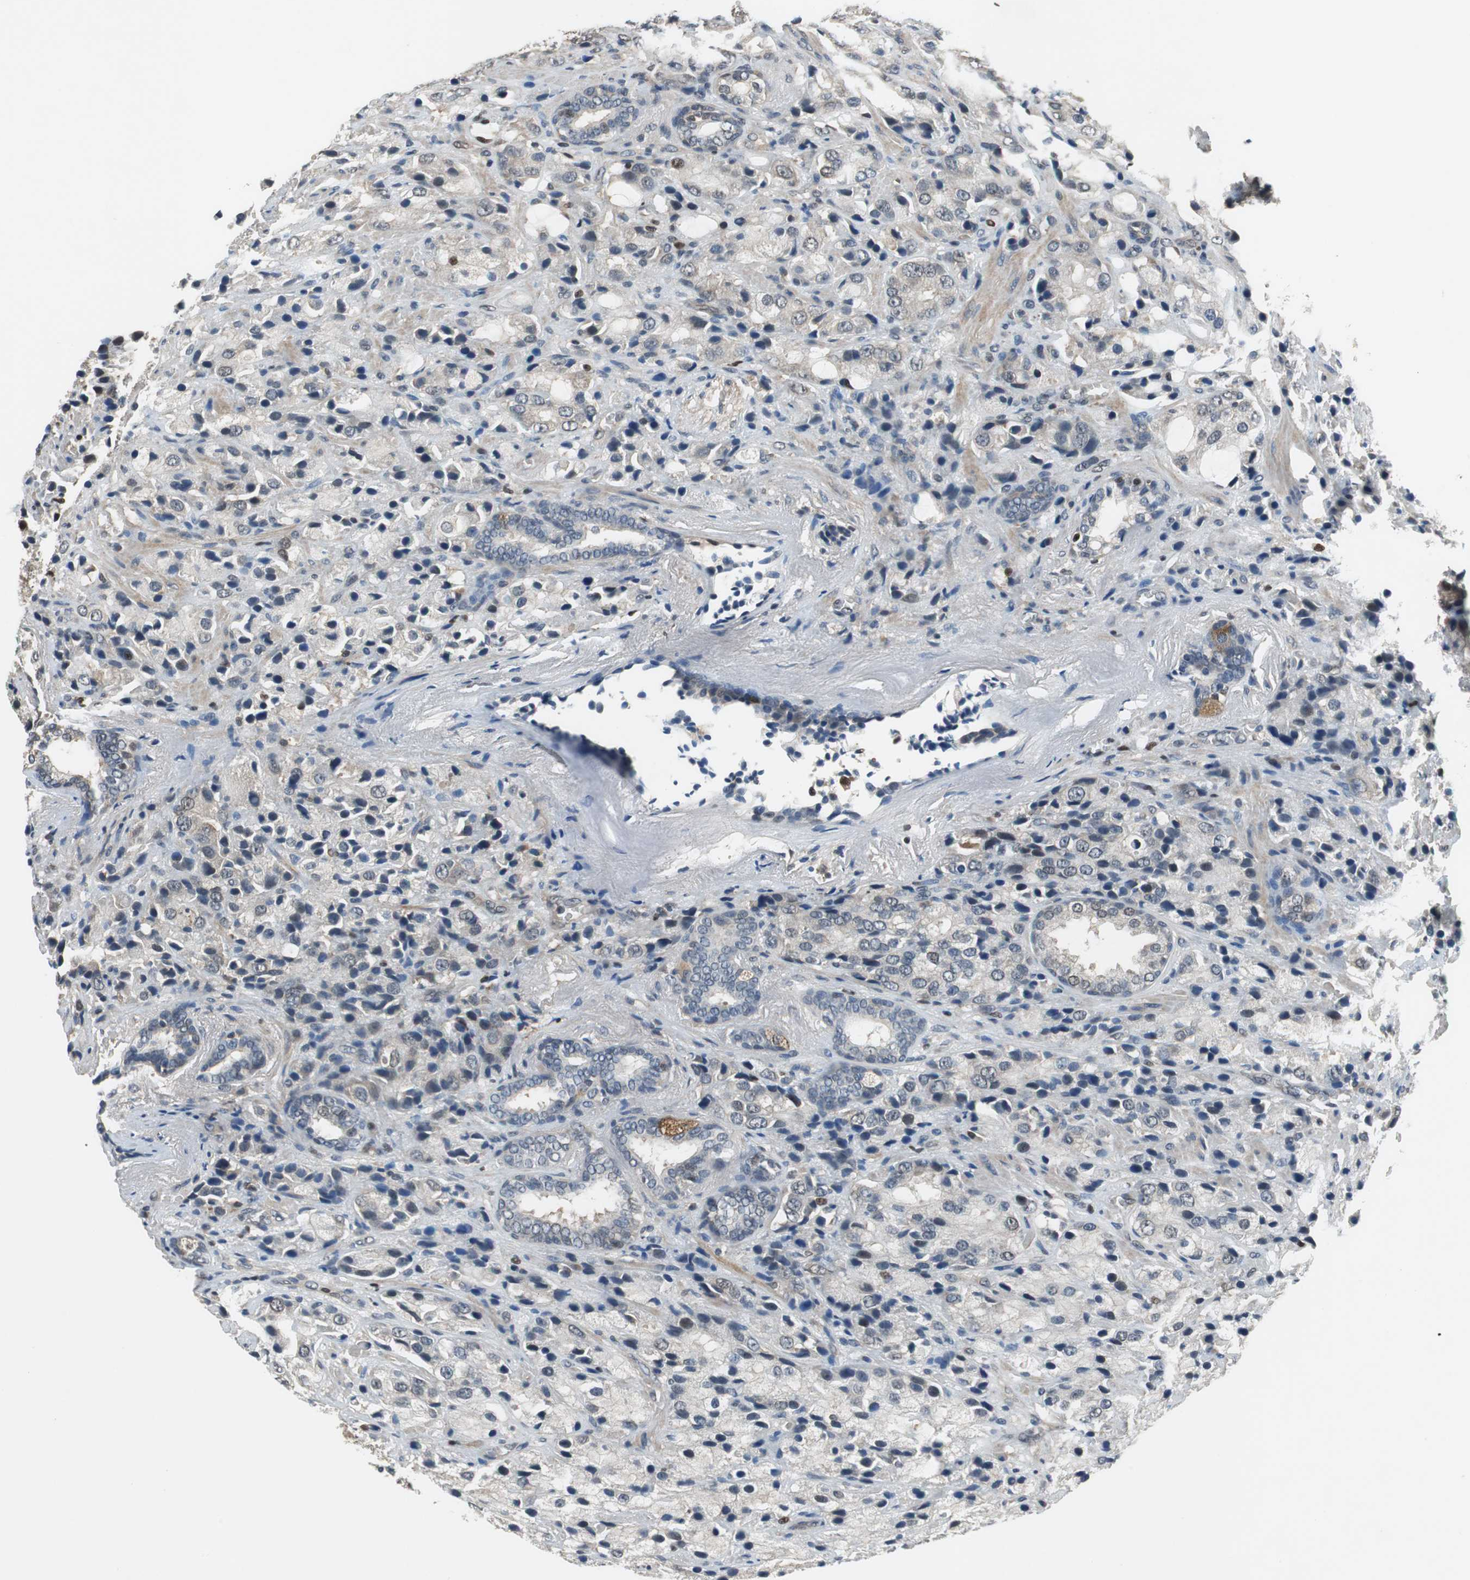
{"staining": {"intensity": "negative", "quantity": "none", "location": "none"}, "tissue": "prostate cancer", "cell_type": "Tumor cells", "image_type": "cancer", "snomed": [{"axis": "morphology", "description": "Adenocarcinoma, High grade"}, {"axis": "topography", "description": "Prostate"}], "caption": "Human prostate high-grade adenocarcinoma stained for a protein using immunohistochemistry demonstrates no staining in tumor cells.", "gene": "MAFB", "patient": {"sex": "male", "age": 70}}